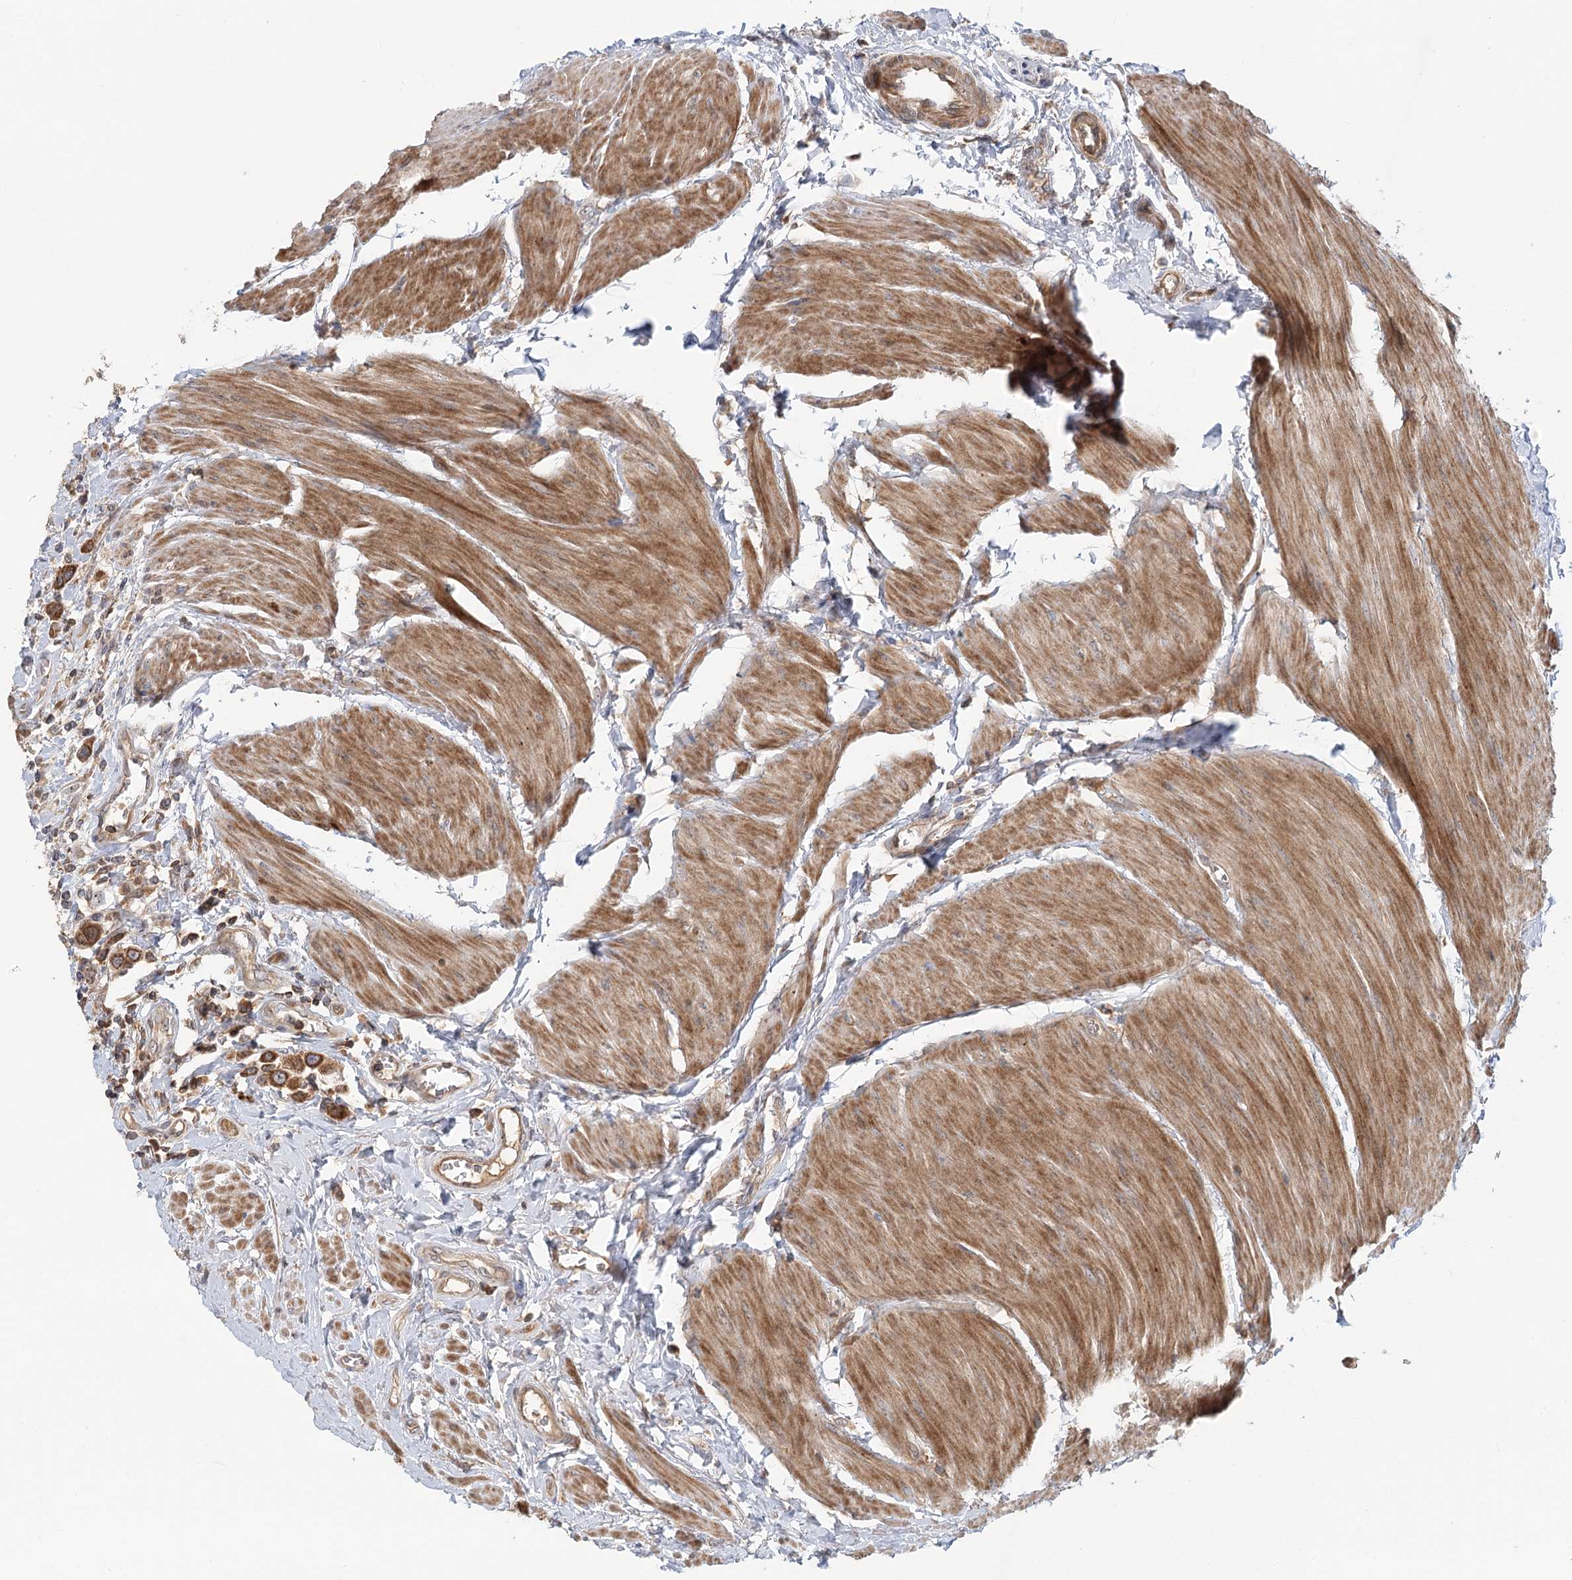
{"staining": {"intensity": "moderate", "quantity": ">75%", "location": "cytoplasmic/membranous"}, "tissue": "urothelial cancer", "cell_type": "Tumor cells", "image_type": "cancer", "snomed": [{"axis": "morphology", "description": "Urothelial carcinoma, High grade"}, {"axis": "topography", "description": "Urinary bladder"}], "caption": "A micrograph of human urothelial carcinoma (high-grade) stained for a protein demonstrates moderate cytoplasmic/membranous brown staining in tumor cells.", "gene": "RAPGEF6", "patient": {"sex": "male", "age": 50}}